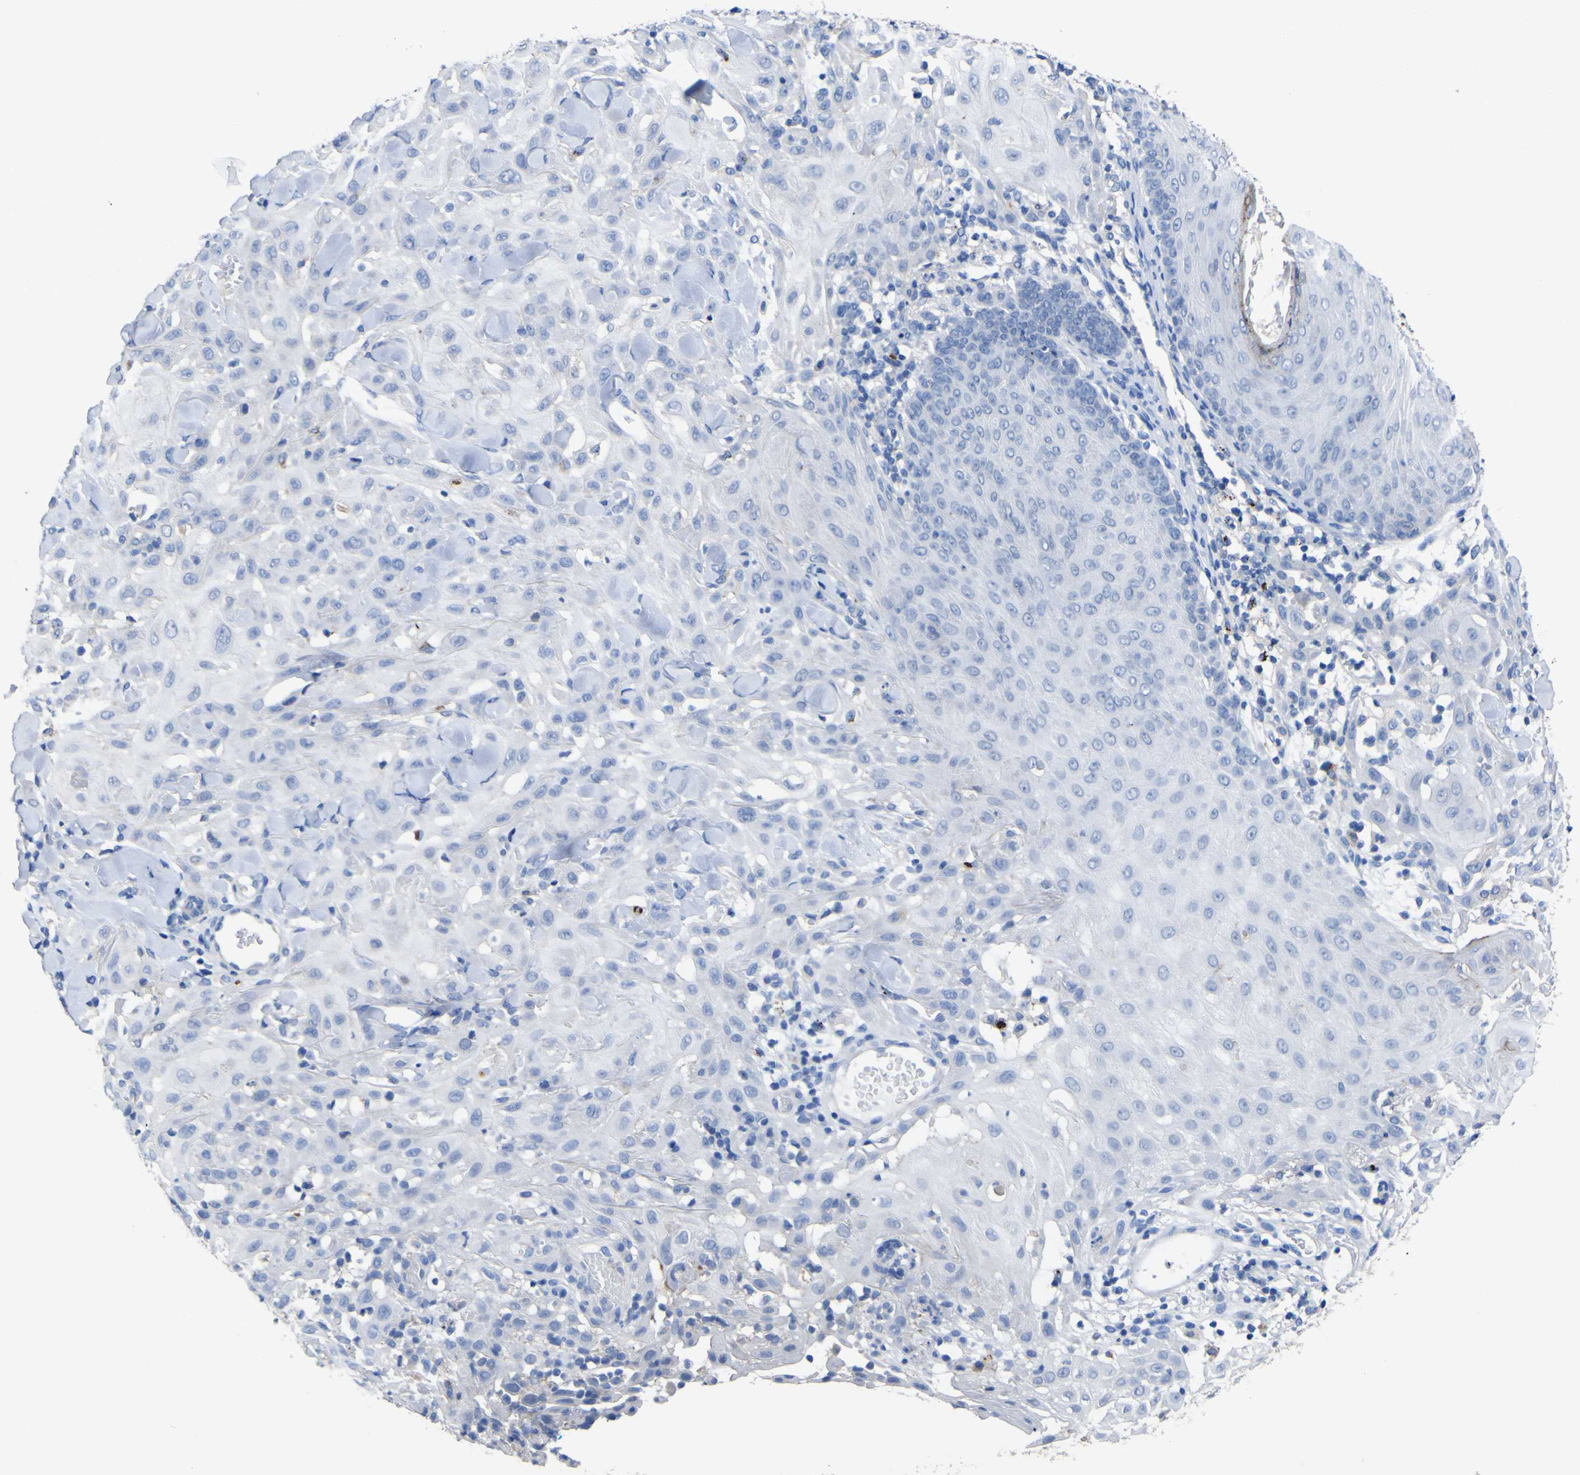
{"staining": {"intensity": "negative", "quantity": "none", "location": "none"}, "tissue": "skin cancer", "cell_type": "Tumor cells", "image_type": "cancer", "snomed": [{"axis": "morphology", "description": "Squamous cell carcinoma, NOS"}, {"axis": "topography", "description": "Skin"}], "caption": "The micrograph displays no staining of tumor cells in squamous cell carcinoma (skin).", "gene": "AGO4", "patient": {"sex": "male", "age": 24}}